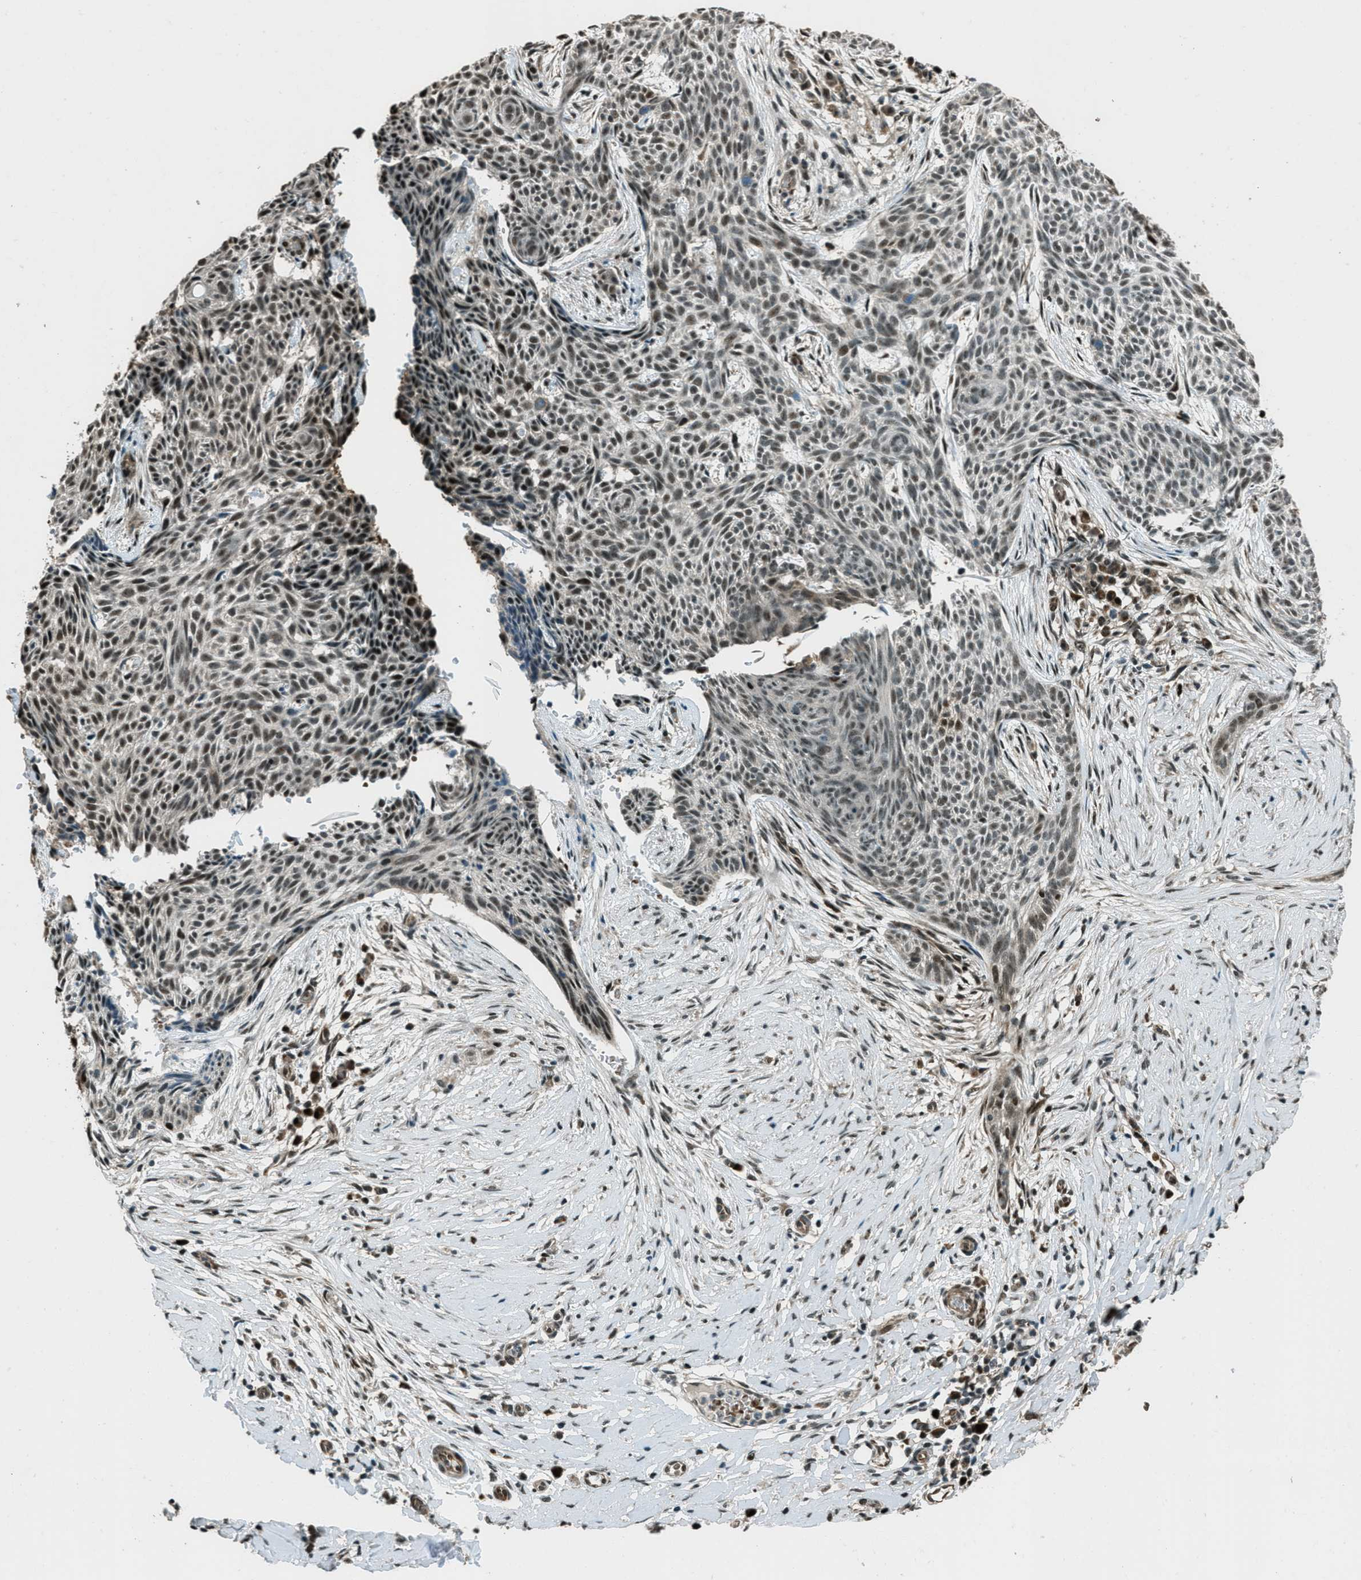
{"staining": {"intensity": "weak", "quantity": "25%-75%", "location": "nuclear"}, "tissue": "skin cancer", "cell_type": "Tumor cells", "image_type": "cancer", "snomed": [{"axis": "morphology", "description": "Basal cell carcinoma"}, {"axis": "topography", "description": "Skin"}], "caption": "Tumor cells reveal low levels of weak nuclear staining in approximately 25%-75% of cells in basal cell carcinoma (skin).", "gene": "TARDBP", "patient": {"sex": "female", "age": 59}}